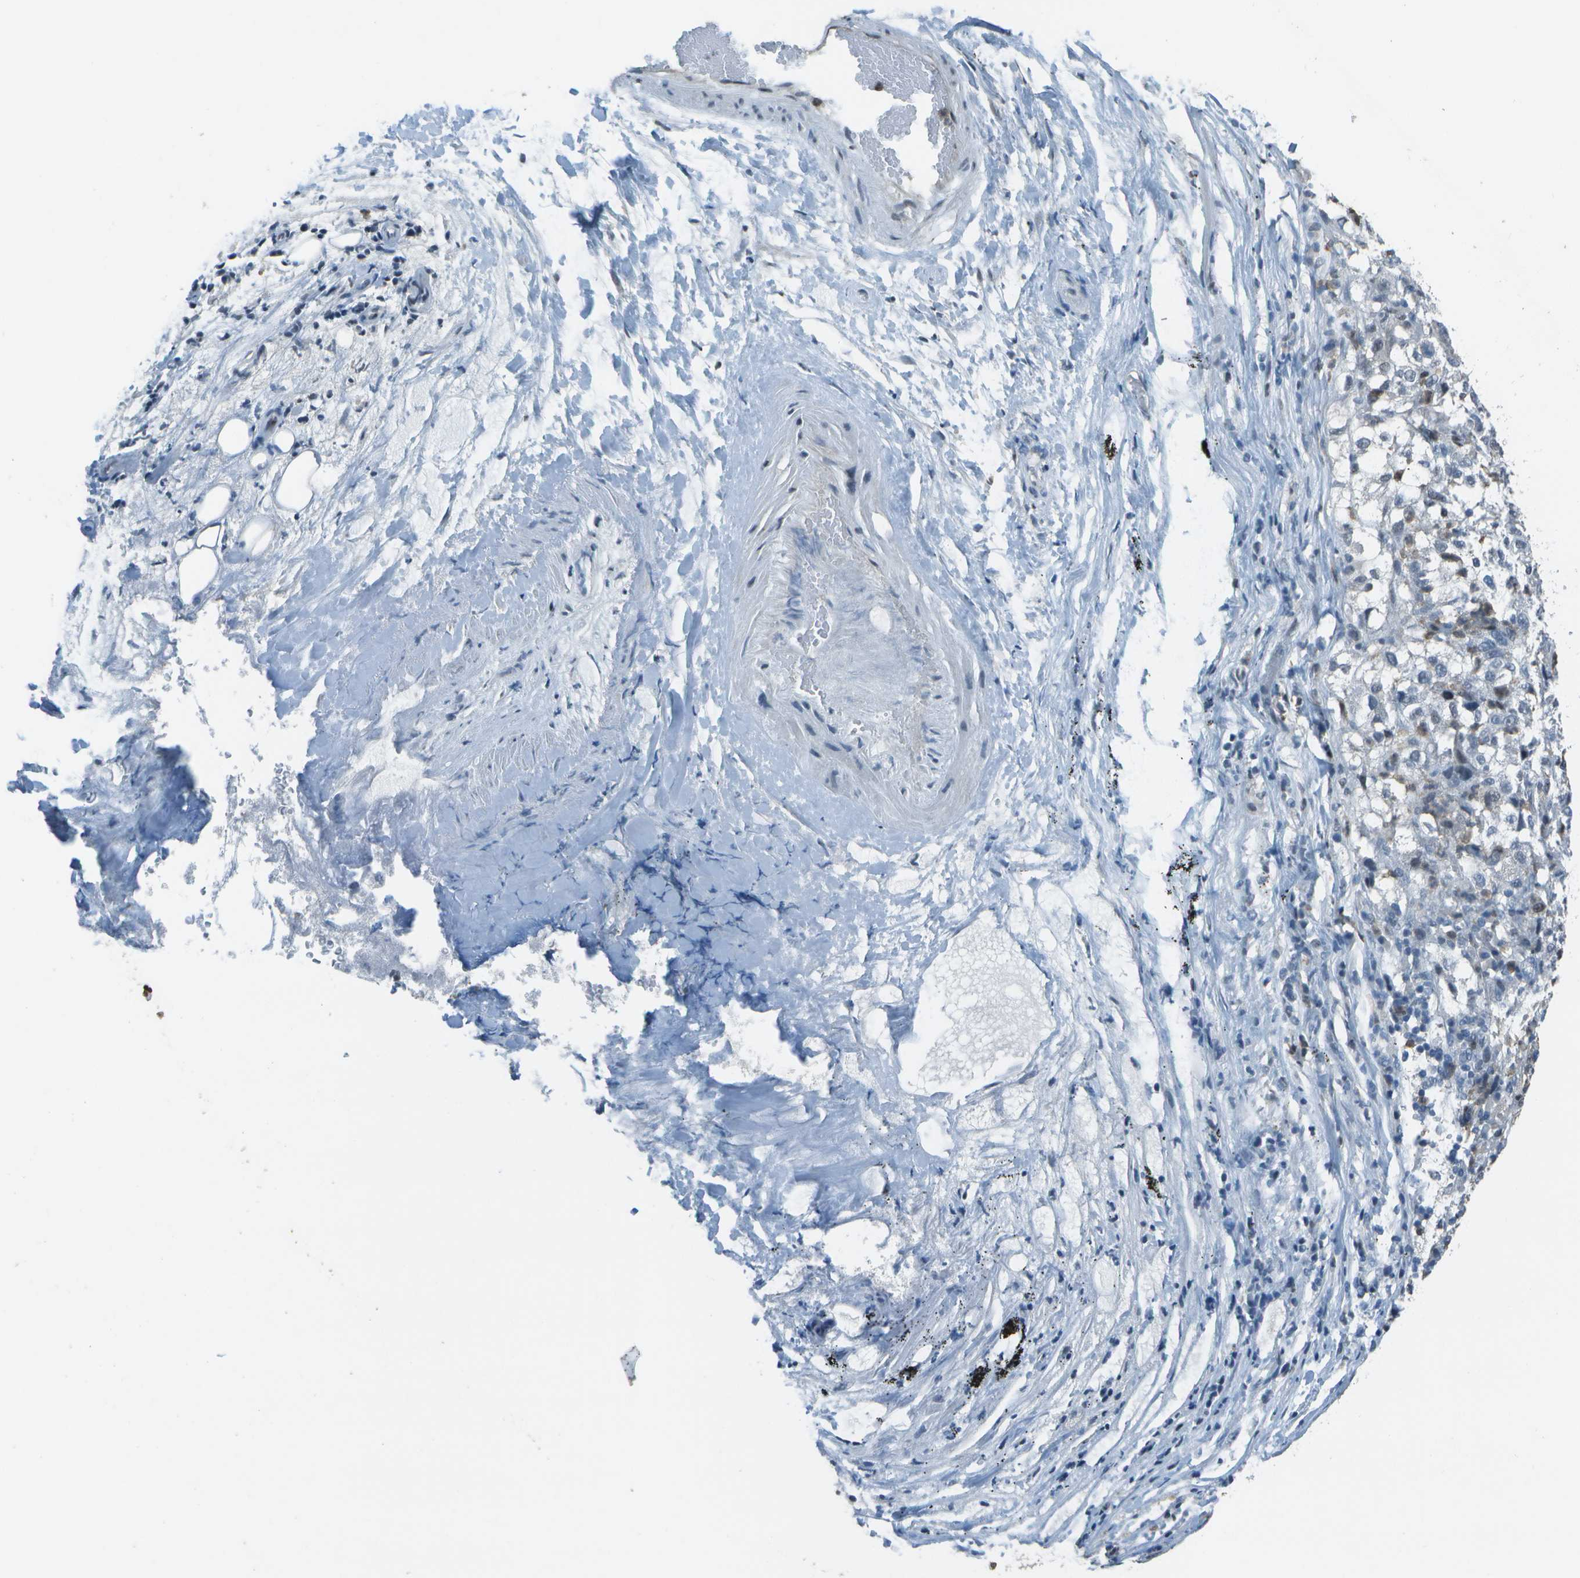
{"staining": {"intensity": "negative", "quantity": "none", "location": "none"}, "tissue": "lung cancer", "cell_type": "Tumor cells", "image_type": "cancer", "snomed": [{"axis": "morphology", "description": "Inflammation, NOS"}, {"axis": "morphology", "description": "Squamous cell carcinoma, NOS"}, {"axis": "topography", "description": "Lymph node"}, {"axis": "topography", "description": "Soft tissue"}, {"axis": "topography", "description": "Lung"}], "caption": "High power microscopy photomicrograph of an immunohistochemistry photomicrograph of squamous cell carcinoma (lung), revealing no significant staining in tumor cells.", "gene": "DEPDC1", "patient": {"sex": "male", "age": 66}}